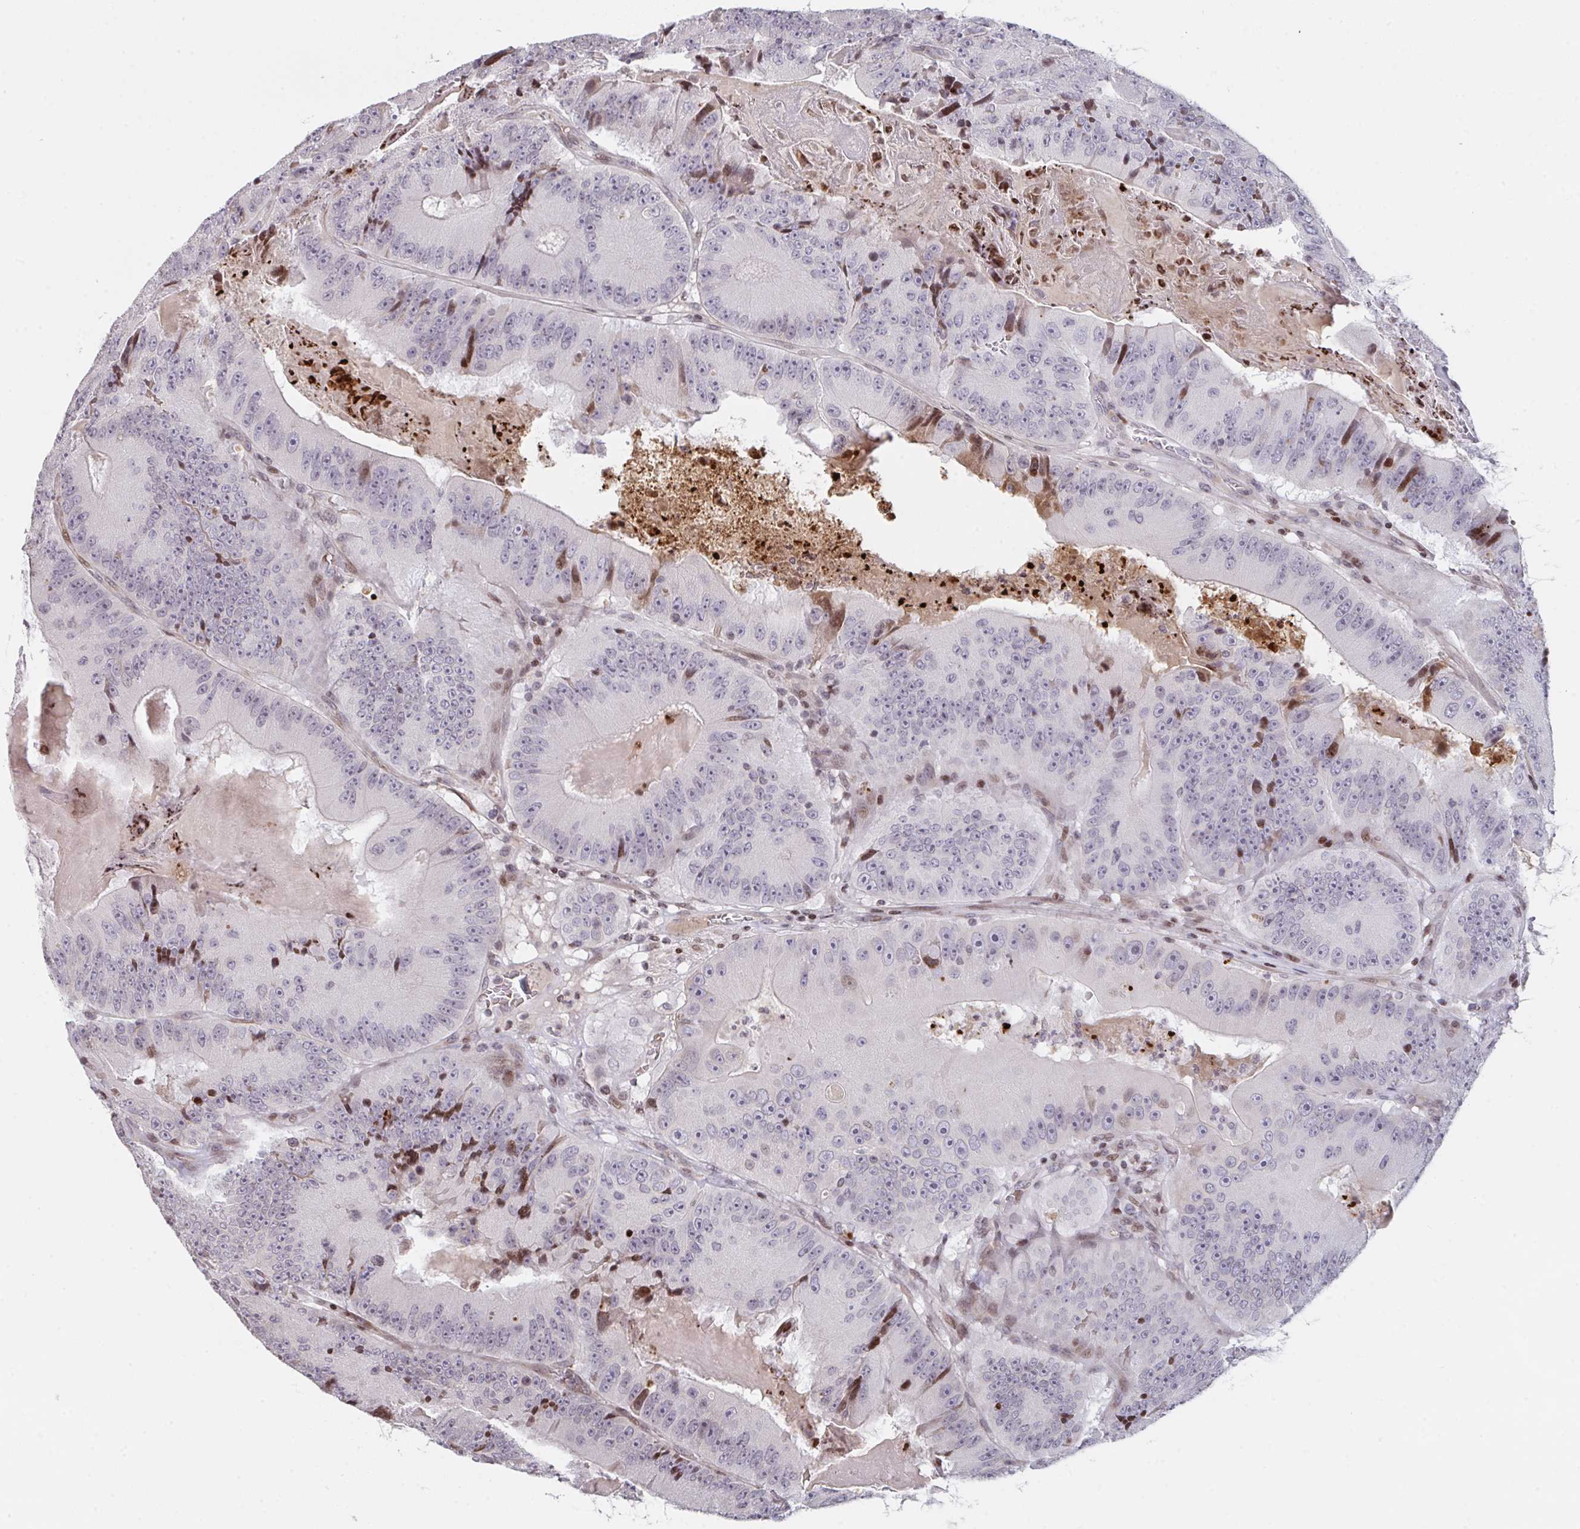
{"staining": {"intensity": "moderate", "quantity": "<25%", "location": "nuclear"}, "tissue": "colorectal cancer", "cell_type": "Tumor cells", "image_type": "cancer", "snomed": [{"axis": "morphology", "description": "Adenocarcinoma, NOS"}, {"axis": "topography", "description": "Colon"}], "caption": "Adenocarcinoma (colorectal) stained for a protein (brown) exhibits moderate nuclear positive staining in approximately <25% of tumor cells.", "gene": "PCDHB8", "patient": {"sex": "female", "age": 86}}